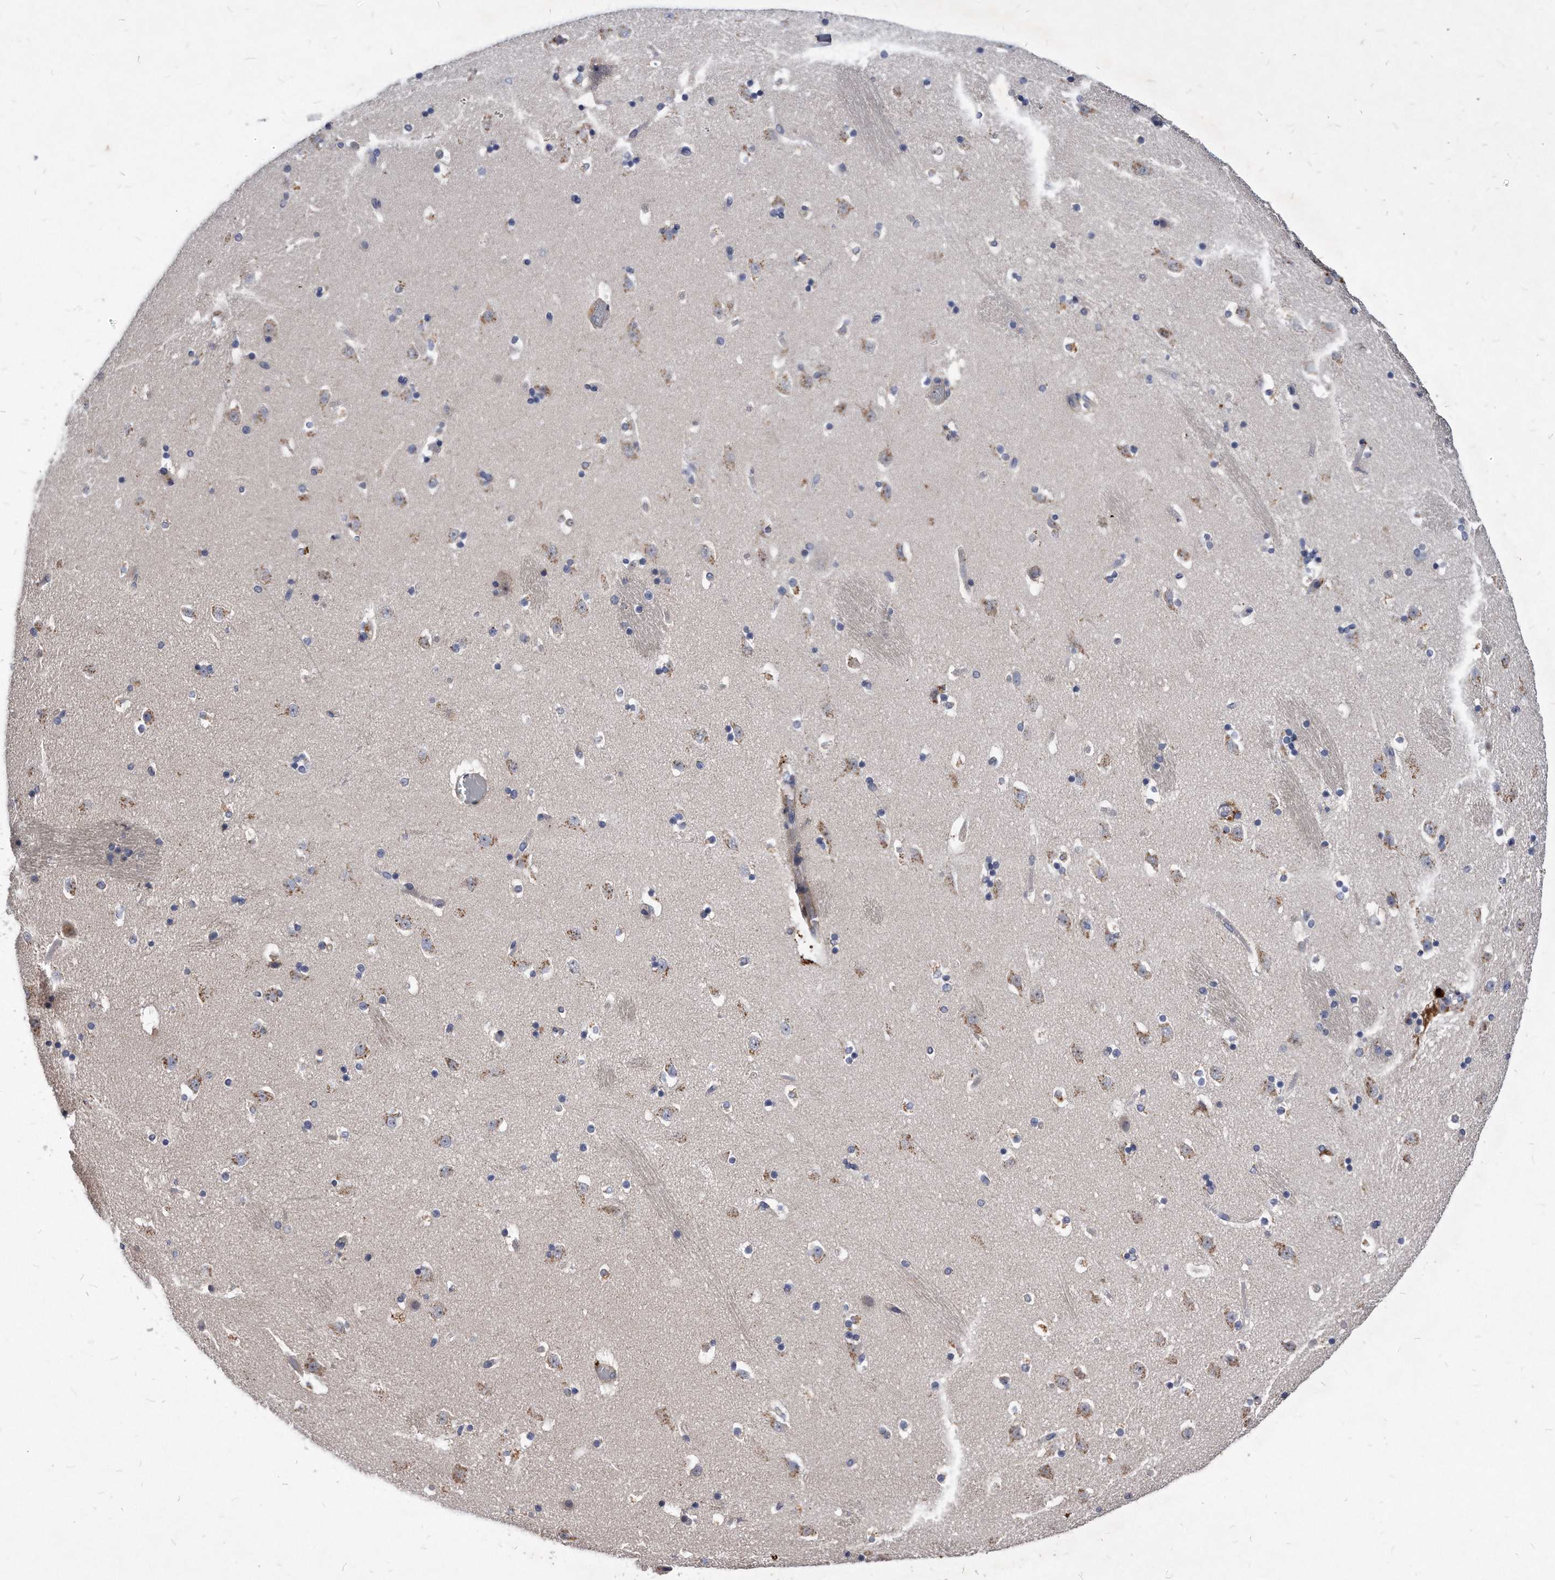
{"staining": {"intensity": "moderate", "quantity": "<25%", "location": "cytoplasmic/membranous"}, "tissue": "caudate", "cell_type": "Glial cells", "image_type": "normal", "snomed": [{"axis": "morphology", "description": "Normal tissue, NOS"}, {"axis": "topography", "description": "Lateral ventricle wall"}], "caption": "Moderate cytoplasmic/membranous positivity for a protein is appreciated in about <25% of glial cells of benign caudate using immunohistochemistry.", "gene": "MGAT4A", "patient": {"sex": "male", "age": 45}}